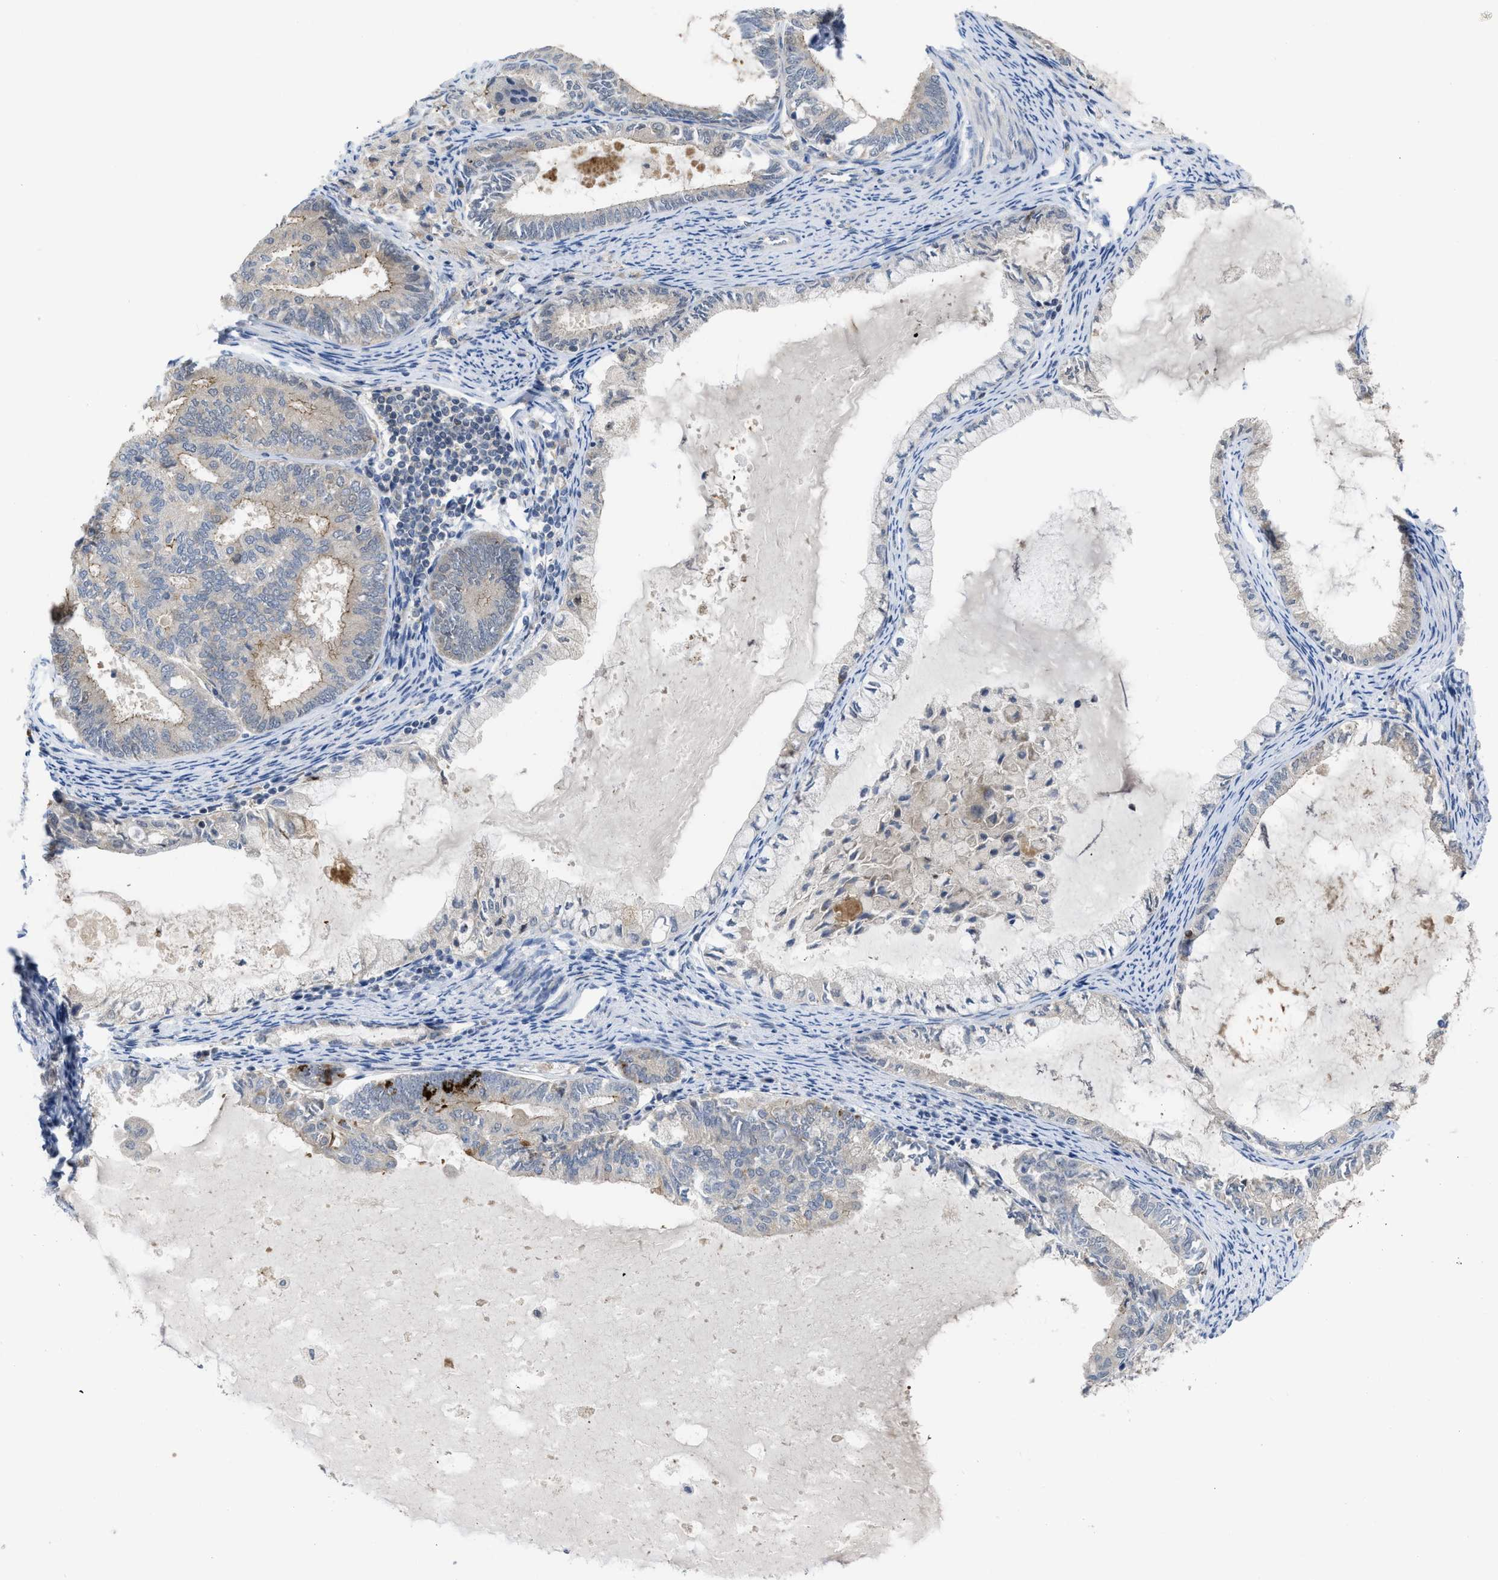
{"staining": {"intensity": "weak", "quantity": "<25%", "location": "cytoplasmic/membranous"}, "tissue": "endometrial cancer", "cell_type": "Tumor cells", "image_type": "cancer", "snomed": [{"axis": "morphology", "description": "Adenocarcinoma, NOS"}, {"axis": "topography", "description": "Endometrium"}], "caption": "Immunohistochemistry (IHC) of endometrial cancer displays no expression in tumor cells.", "gene": "LDAF1", "patient": {"sex": "female", "age": 86}}